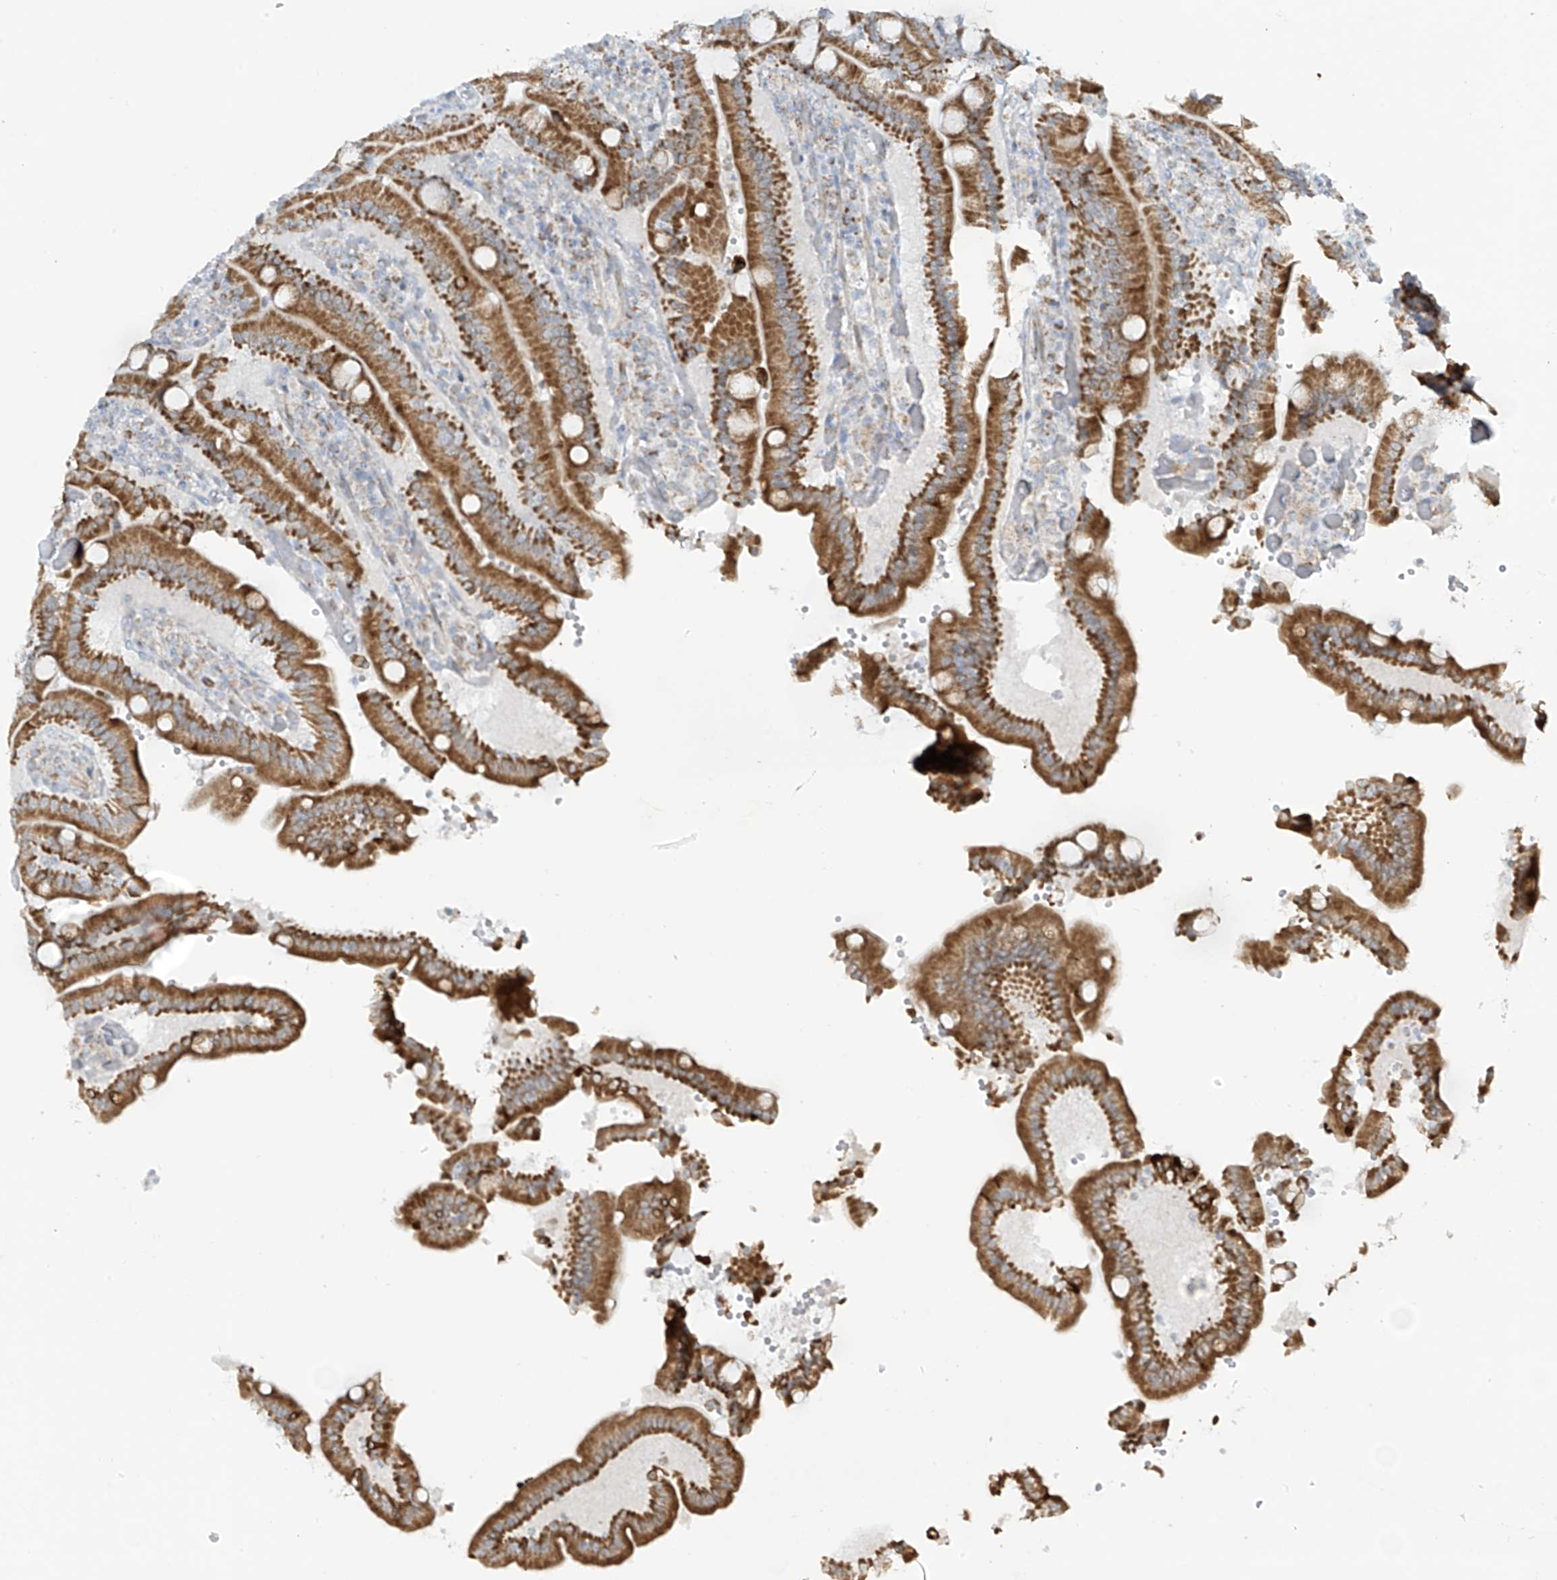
{"staining": {"intensity": "strong", "quantity": ">75%", "location": "cytoplasmic/membranous"}, "tissue": "duodenum", "cell_type": "Glandular cells", "image_type": "normal", "snomed": [{"axis": "morphology", "description": "Normal tissue, NOS"}, {"axis": "topography", "description": "Duodenum"}], "caption": "The image shows immunohistochemical staining of normal duodenum. There is strong cytoplasmic/membranous staining is present in about >75% of glandular cells.", "gene": "SMDT1", "patient": {"sex": "female", "age": 62}}